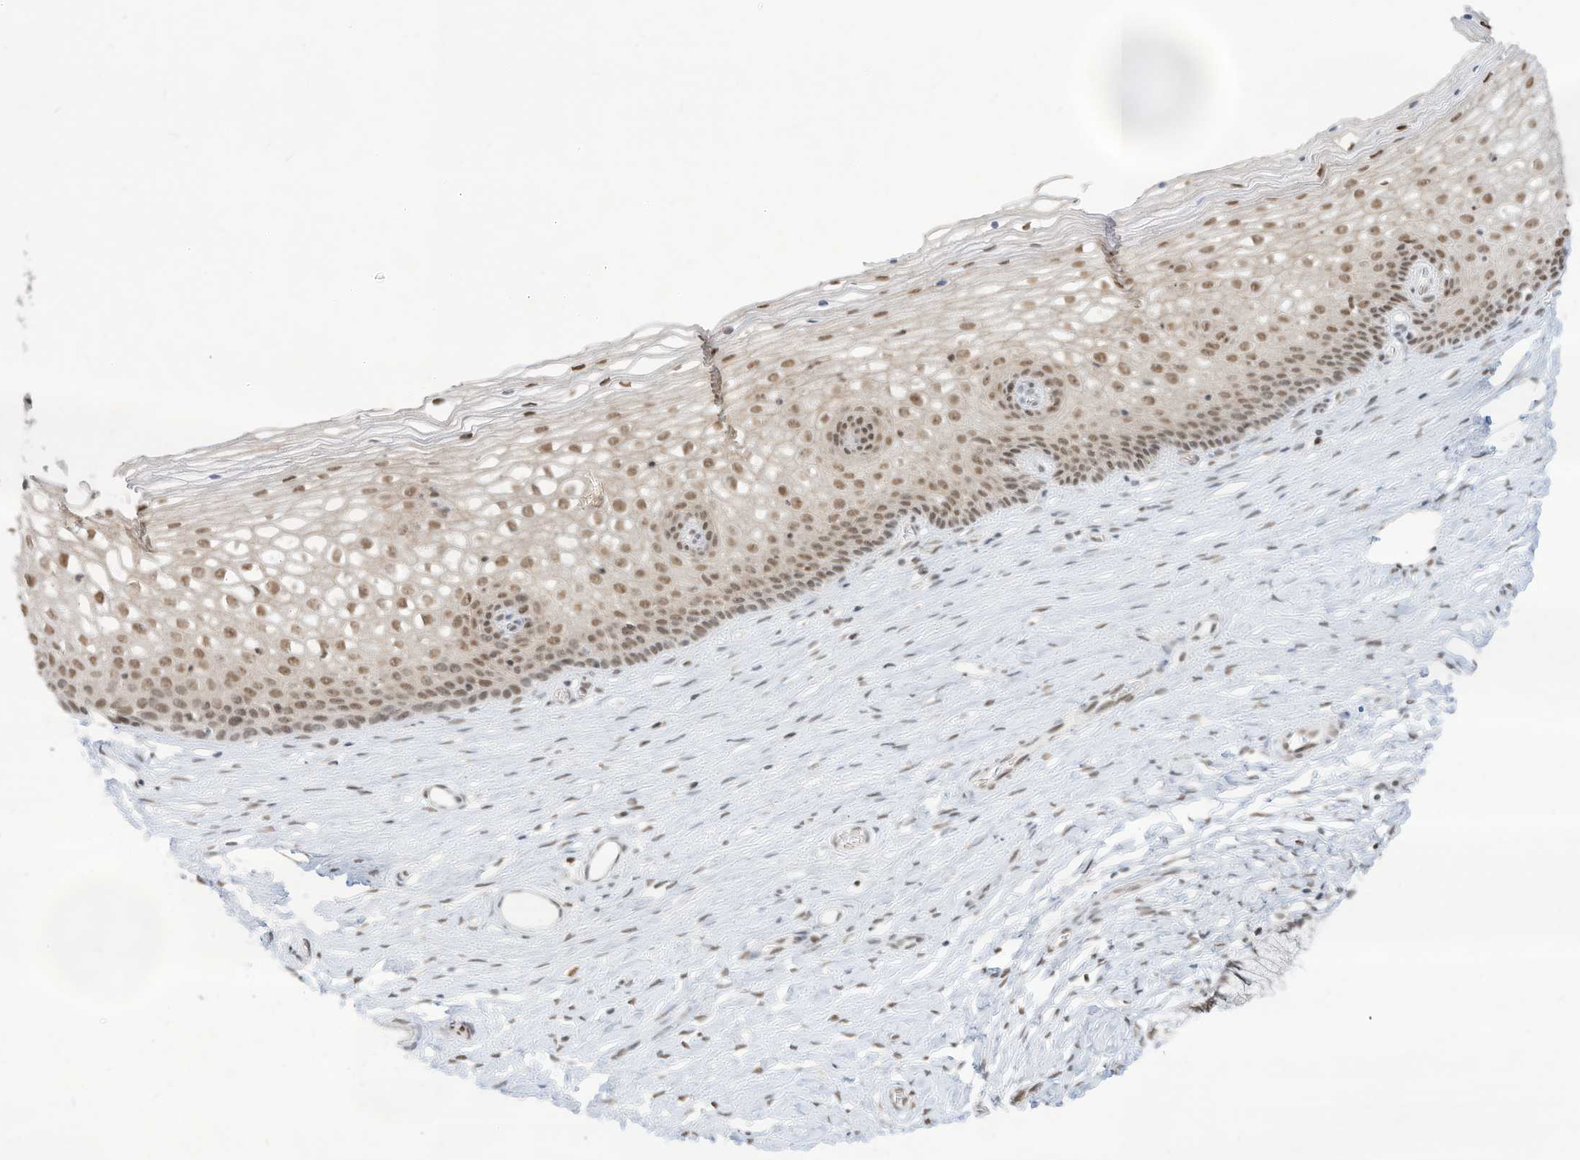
{"staining": {"intensity": "weak", "quantity": "25%-75%", "location": "nuclear"}, "tissue": "cervix", "cell_type": "Glandular cells", "image_type": "normal", "snomed": [{"axis": "morphology", "description": "Normal tissue, NOS"}, {"axis": "topography", "description": "Cervix"}], "caption": "A histopathology image of cervix stained for a protein demonstrates weak nuclear brown staining in glandular cells.", "gene": "NHSL1", "patient": {"sex": "female", "age": 33}}